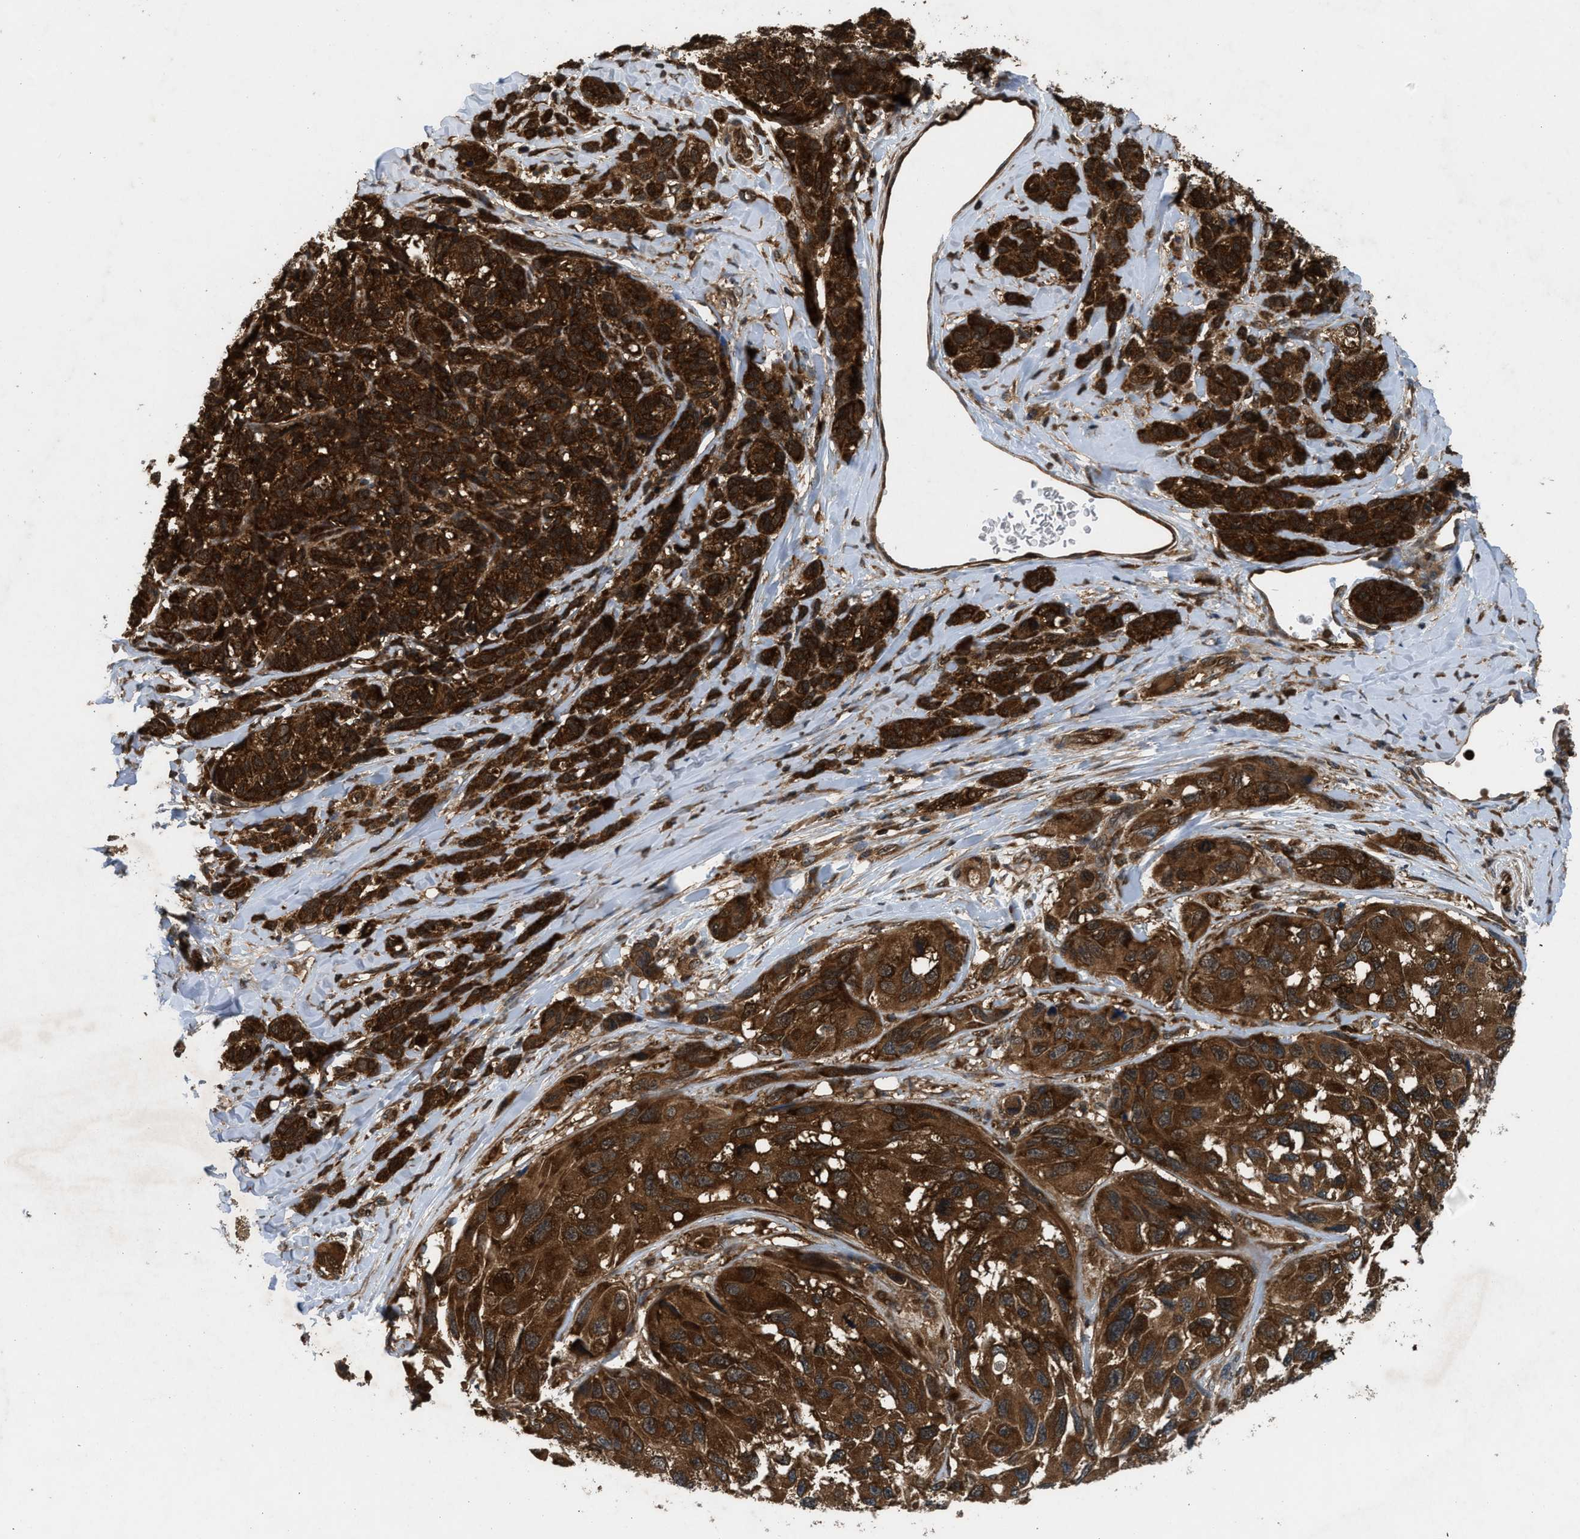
{"staining": {"intensity": "strong", "quantity": ">75%", "location": "cytoplasmic/membranous,nuclear"}, "tissue": "melanoma", "cell_type": "Tumor cells", "image_type": "cancer", "snomed": [{"axis": "morphology", "description": "Malignant melanoma, NOS"}, {"axis": "topography", "description": "Skin"}], "caption": "Melanoma stained with DAB immunohistochemistry reveals high levels of strong cytoplasmic/membranous and nuclear staining in about >75% of tumor cells.", "gene": "OXSR1", "patient": {"sex": "female", "age": 73}}